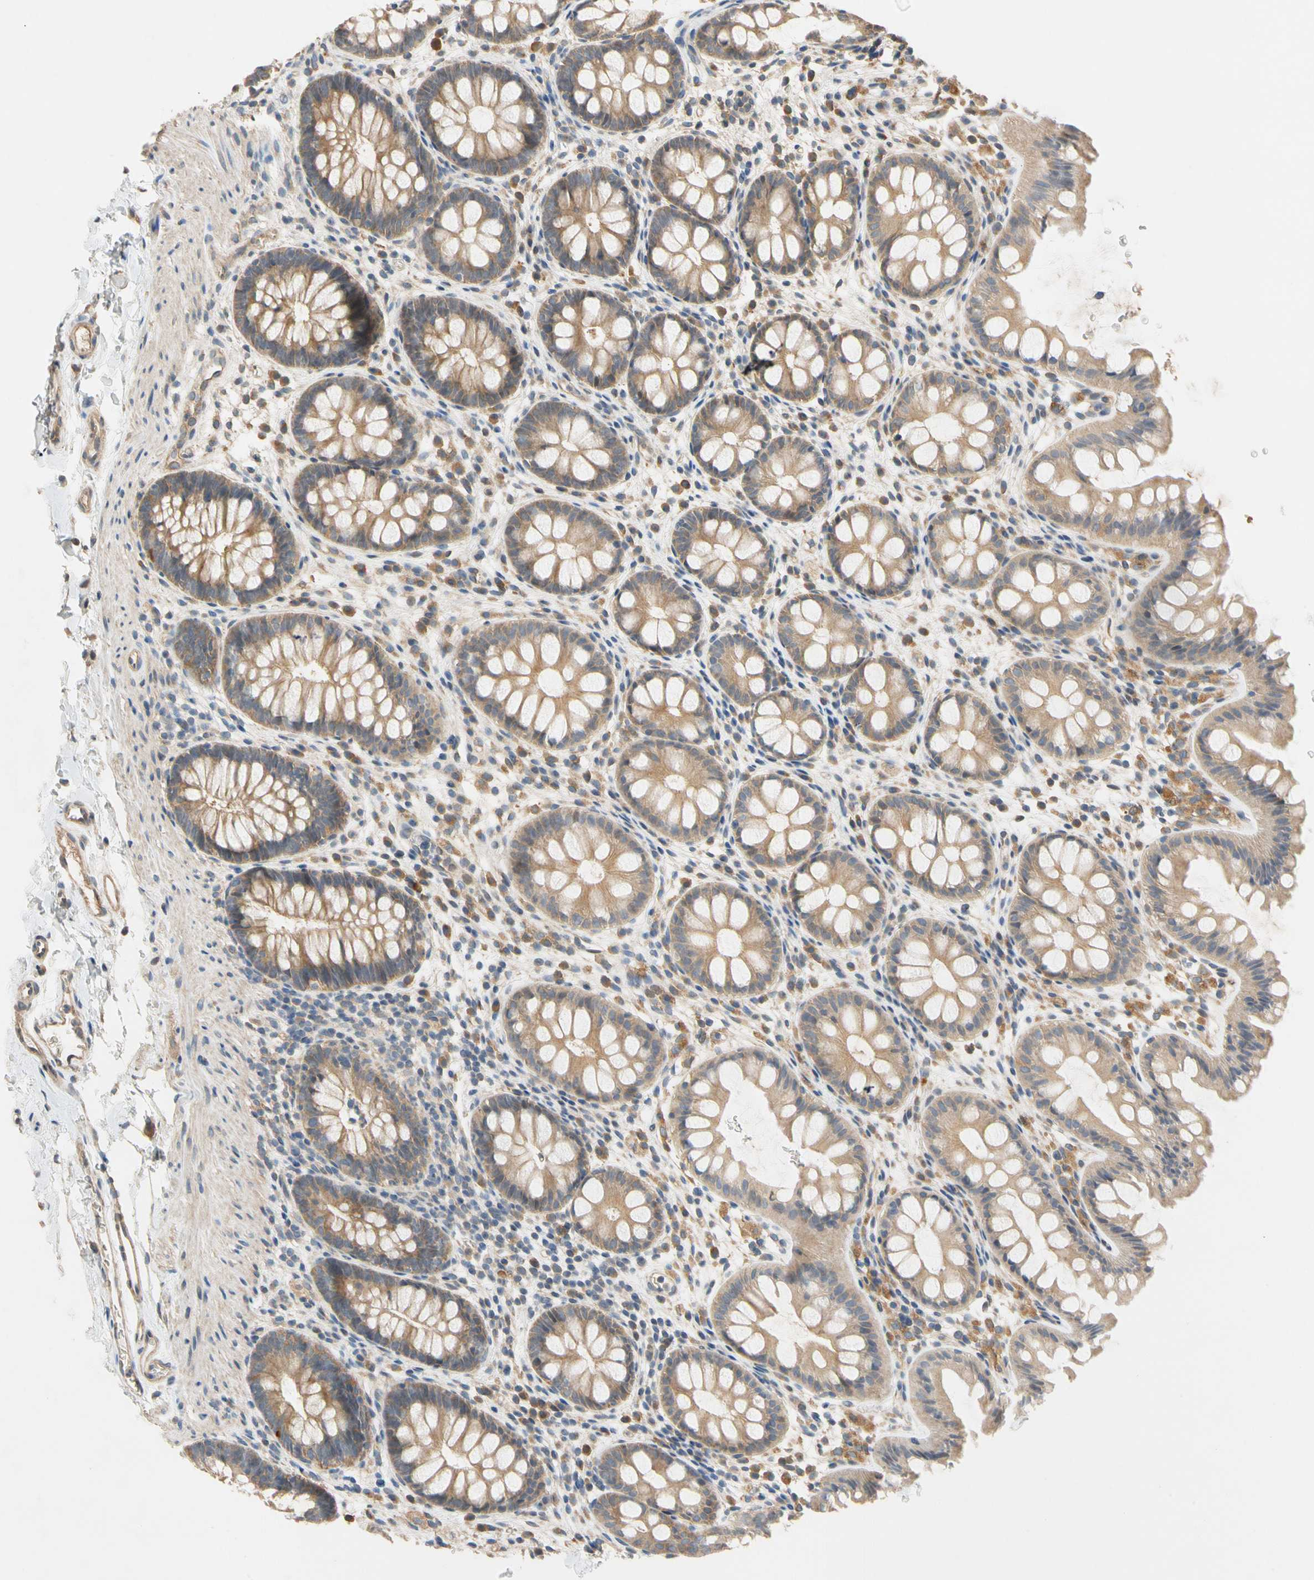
{"staining": {"intensity": "moderate", "quantity": ">75%", "location": "cytoplasmic/membranous"}, "tissue": "rectum", "cell_type": "Glandular cells", "image_type": "normal", "snomed": [{"axis": "morphology", "description": "Normal tissue, NOS"}, {"axis": "topography", "description": "Rectum"}], "caption": "Benign rectum exhibits moderate cytoplasmic/membranous positivity in approximately >75% of glandular cells, visualized by immunohistochemistry.", "gene": "USP12", "patient": {"sex": "female", "age": 24}}